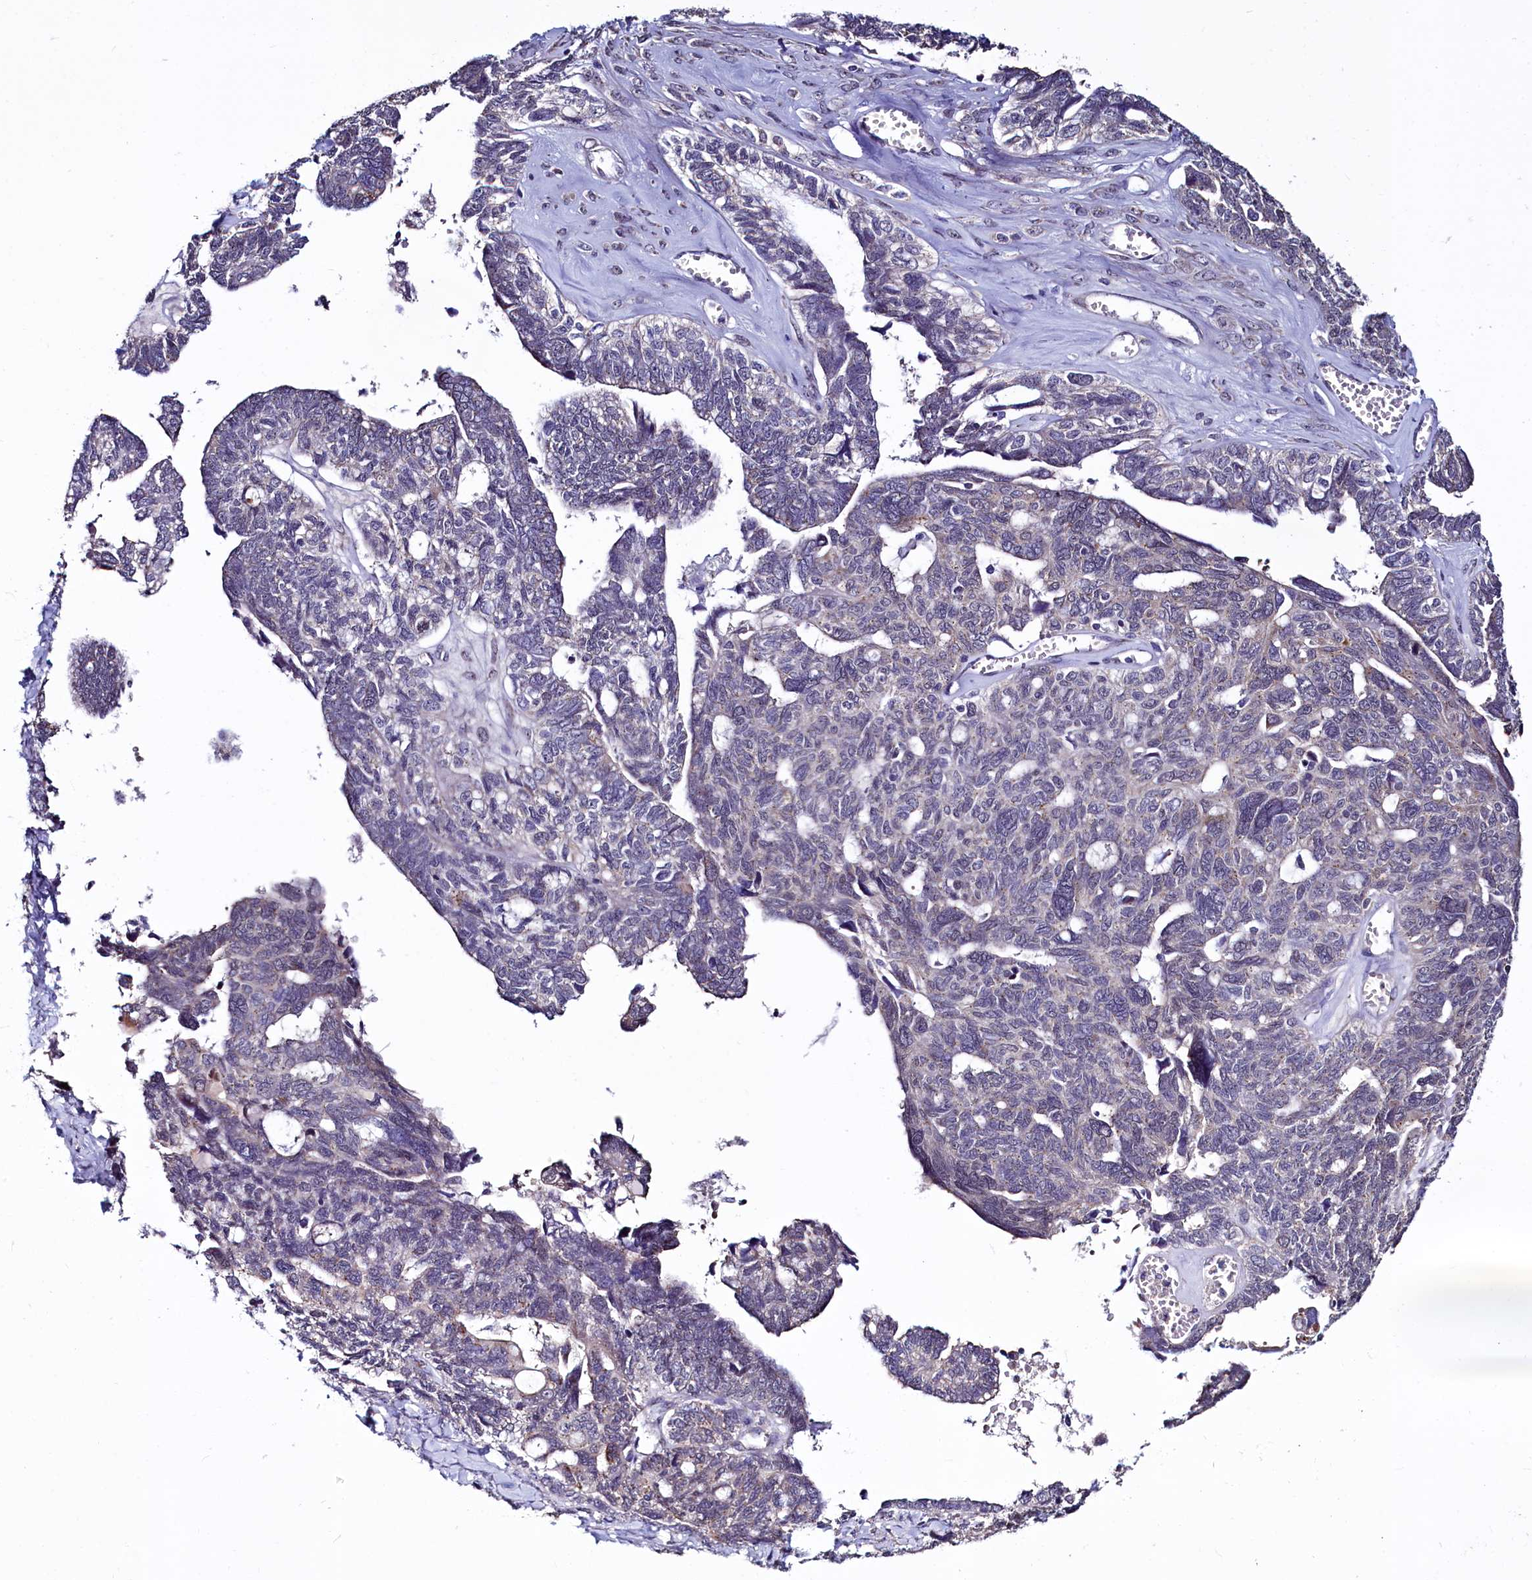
{"staining": {"intensity": "negative", "quantity": "none", "location": "none"}, "tissue": "ovarian cancer", "cell_type": "Tumor cells", "image_type": "cancer", "snomed": [{"axis": "morphology", "description": "Cystadenocarcinoma, serous, NOS"}, {"axis": "topography", "description": "Ovary"}], "caption": "Immunohistochemical staining of ovarian serous cystadenocarcinoma reveals no significant staining in tumor cells. (Brightfield microscopy of DAB immunohistochemistry (IHC) at high magnification).", "gene": "SEC24C", "patient": {"sex": "female", "age": 79}}